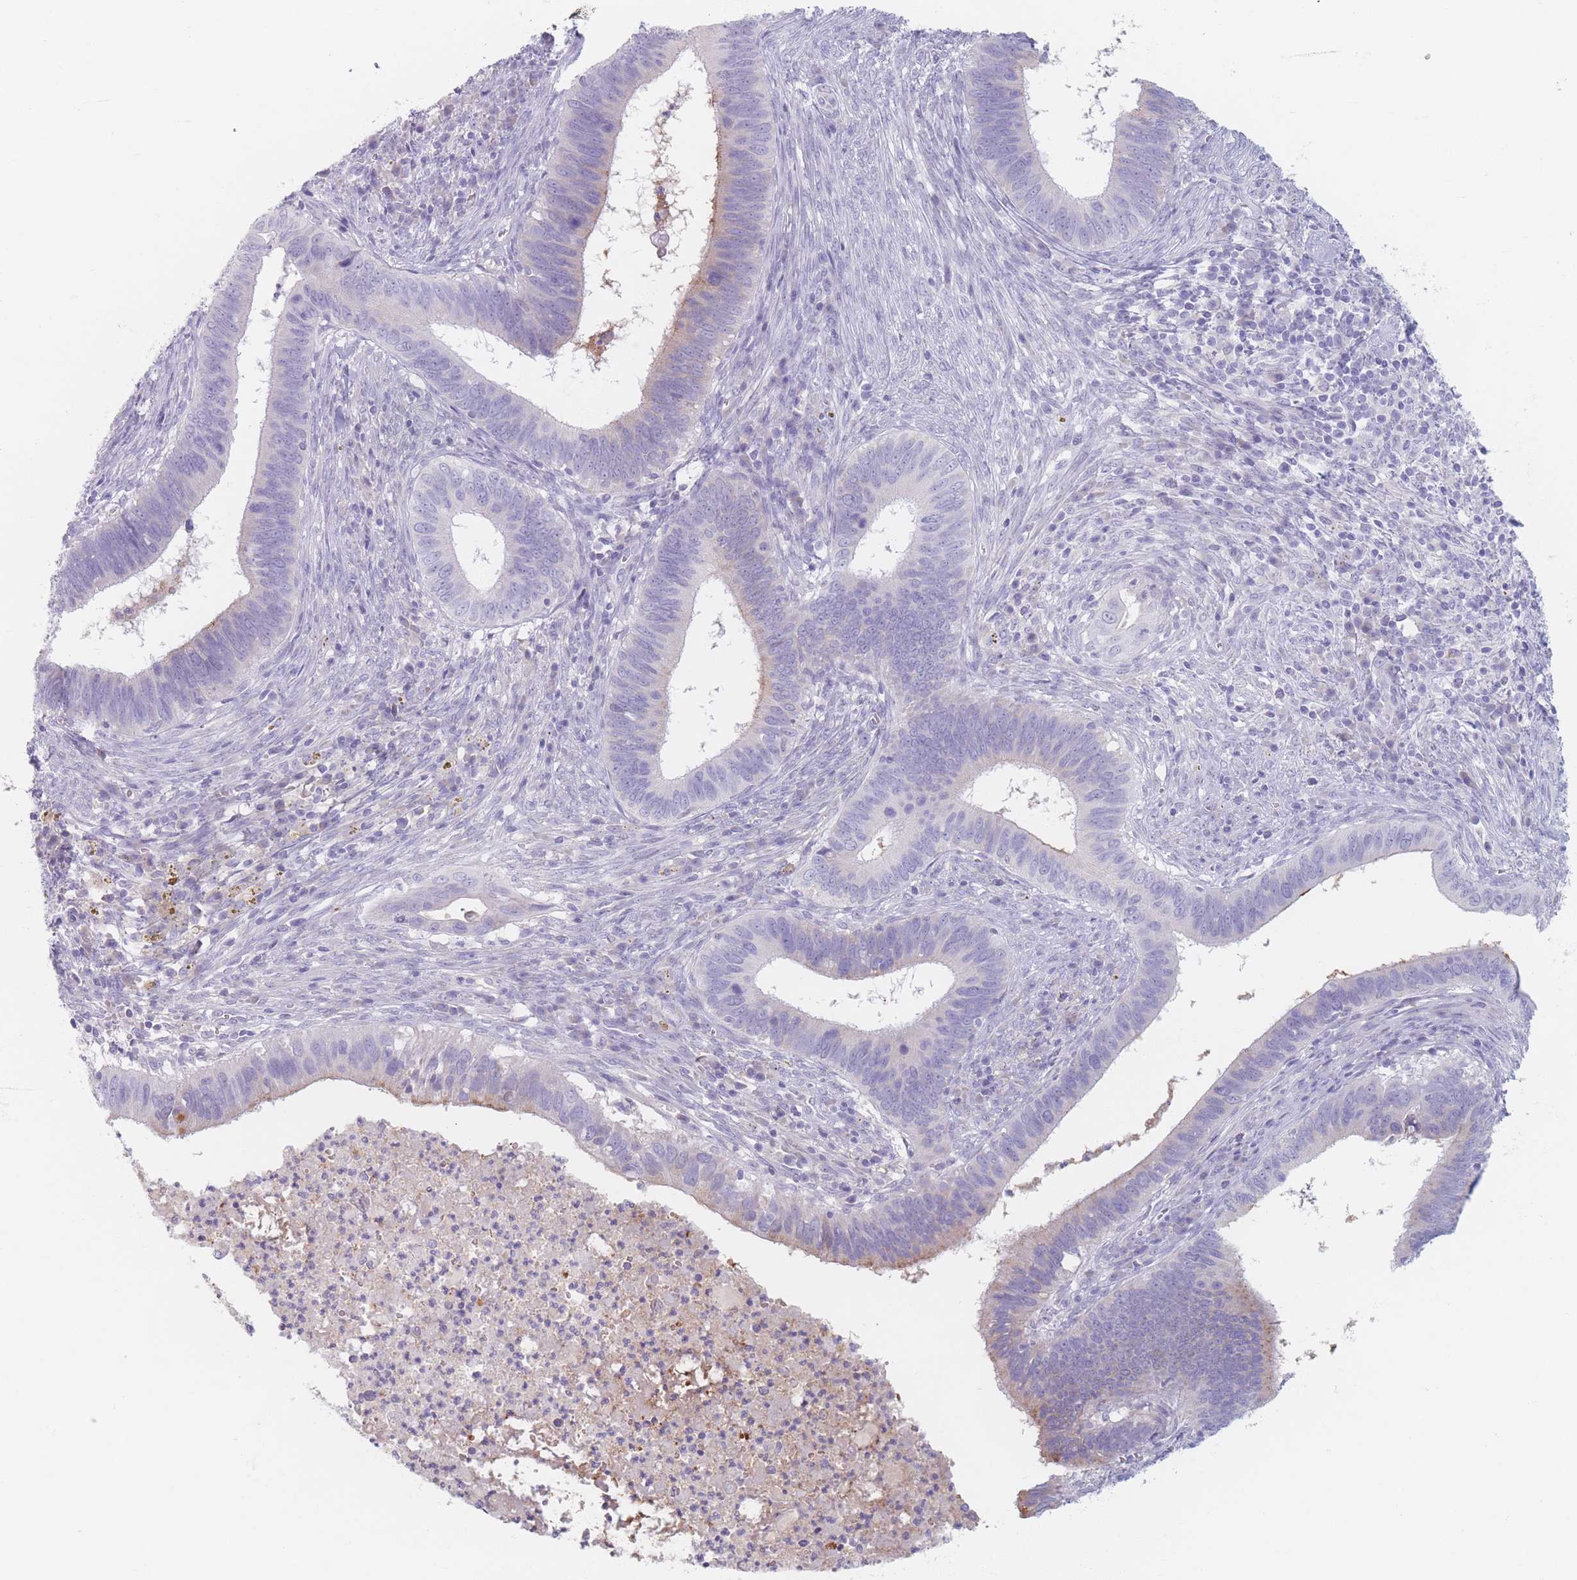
{"staining": {"intensity": "negative", "quantity": "none", "location": "none"}, "tissue": "cervical cancer", "cell_type": "Tumor cells", "image_type": "cancer", "snomed": [{"axis": "morphology", "description": "Adenocarcinoma, NOS"}, {"axis": "topography", "description": "Cervix"}], "caption": "DAB immunohistochemical staining of human cervical cancer (adenocarcinoma) demonstrates no significant expression in tumor cells.", "gene": "PIGM", "patient": {"sex": "female", "age": 42}}